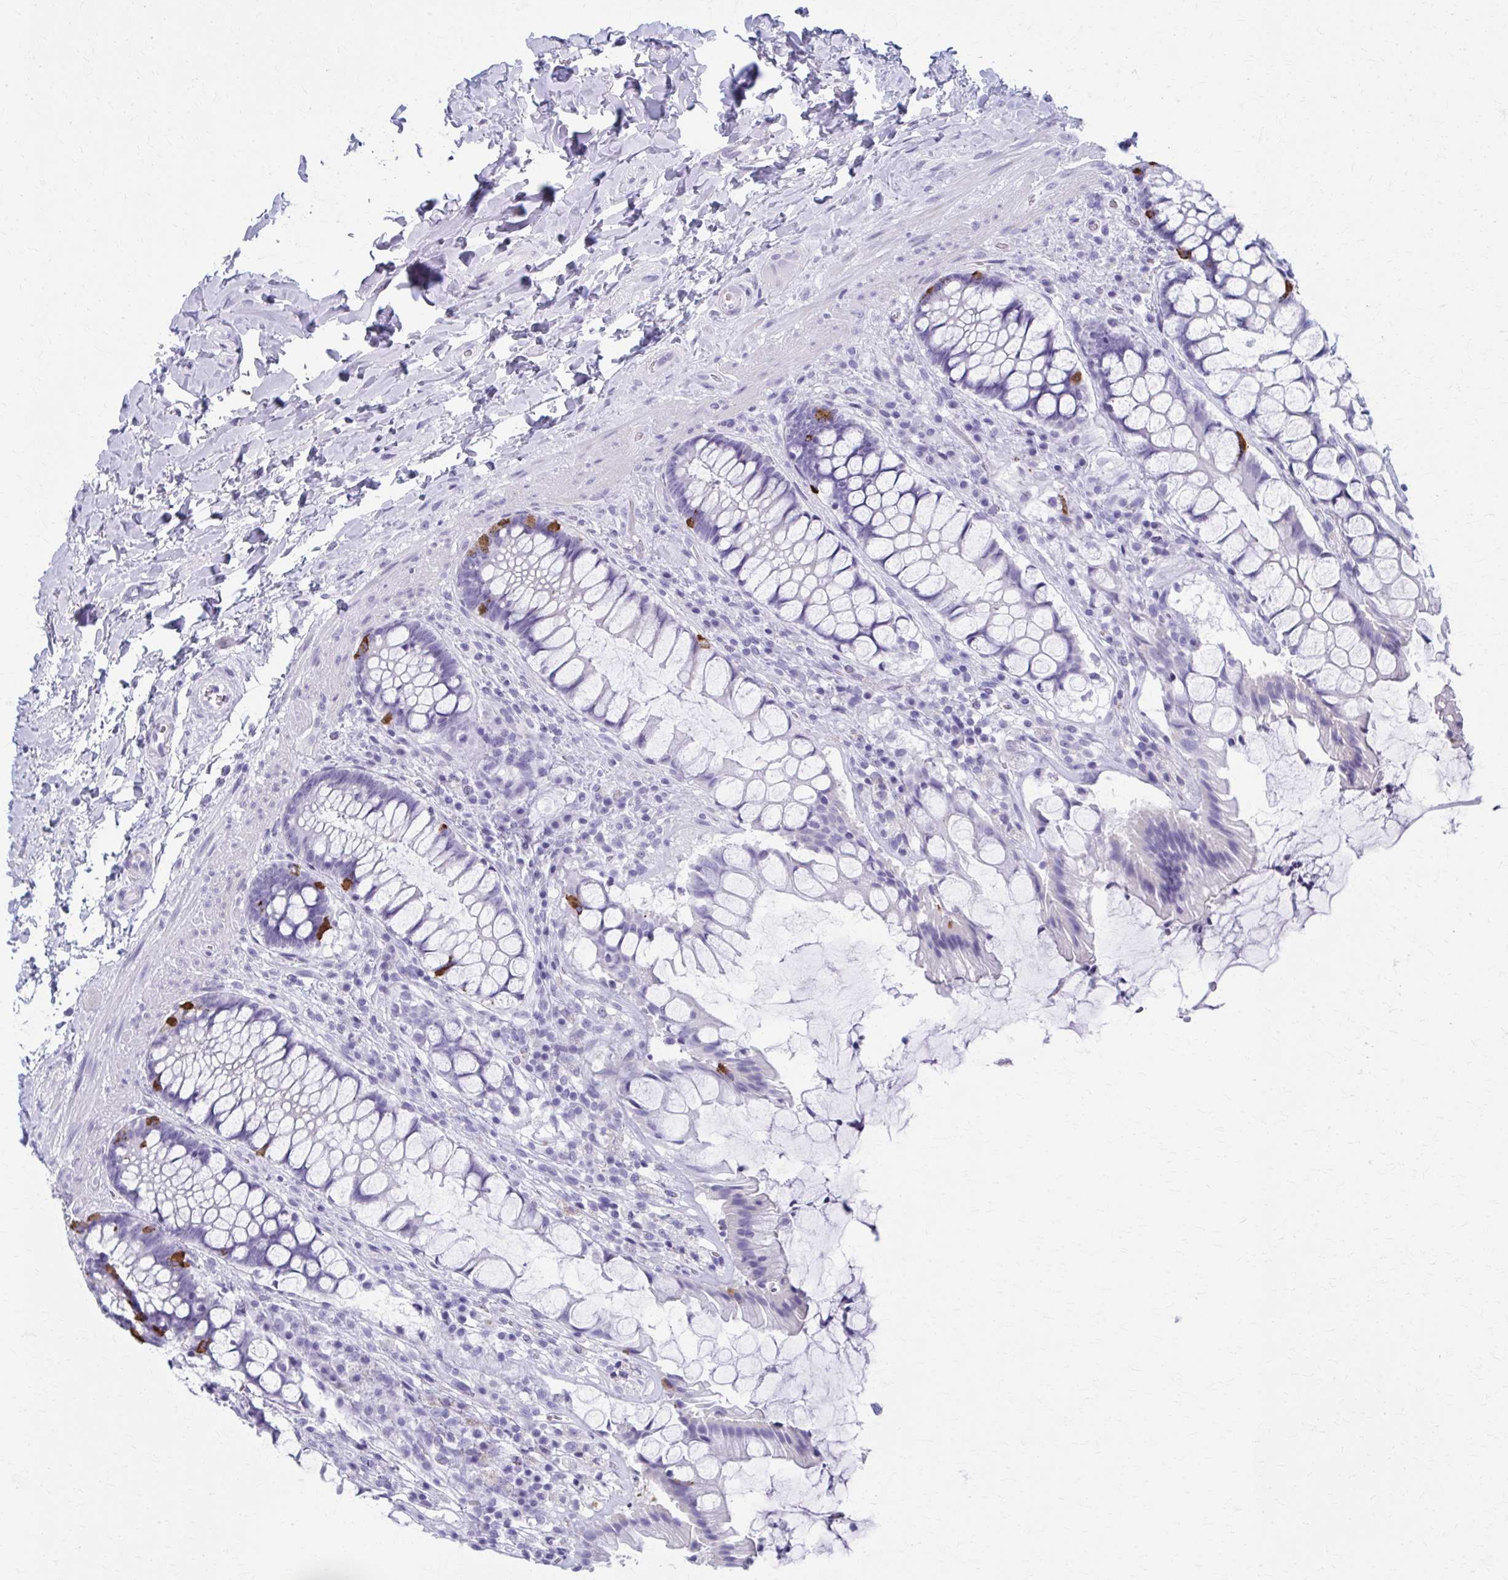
{"staining": {"intensity": "strong", "quantity": "<25%", "location": "cytoplasmic/membranous"}, "tissue": "rectum", "cell_type": "Glandular cells", "image_type": "normal", "snomed": [{"axis": "morphology", "description": "Normal tissue, NOS"}, {"axis": "topography", "description": "Rectum"}], "caption": "High-magnification brightfield microscopy of normal rectum stained with DAB (brown) and counterstained with hematoxylin (blue). glandular cells exhibit strong cytoplasmic/membranous positivity is appreciated in about<25% of cells.", "gene": "MPLKIP", "patient": {"sex": "female", "age": 58}}